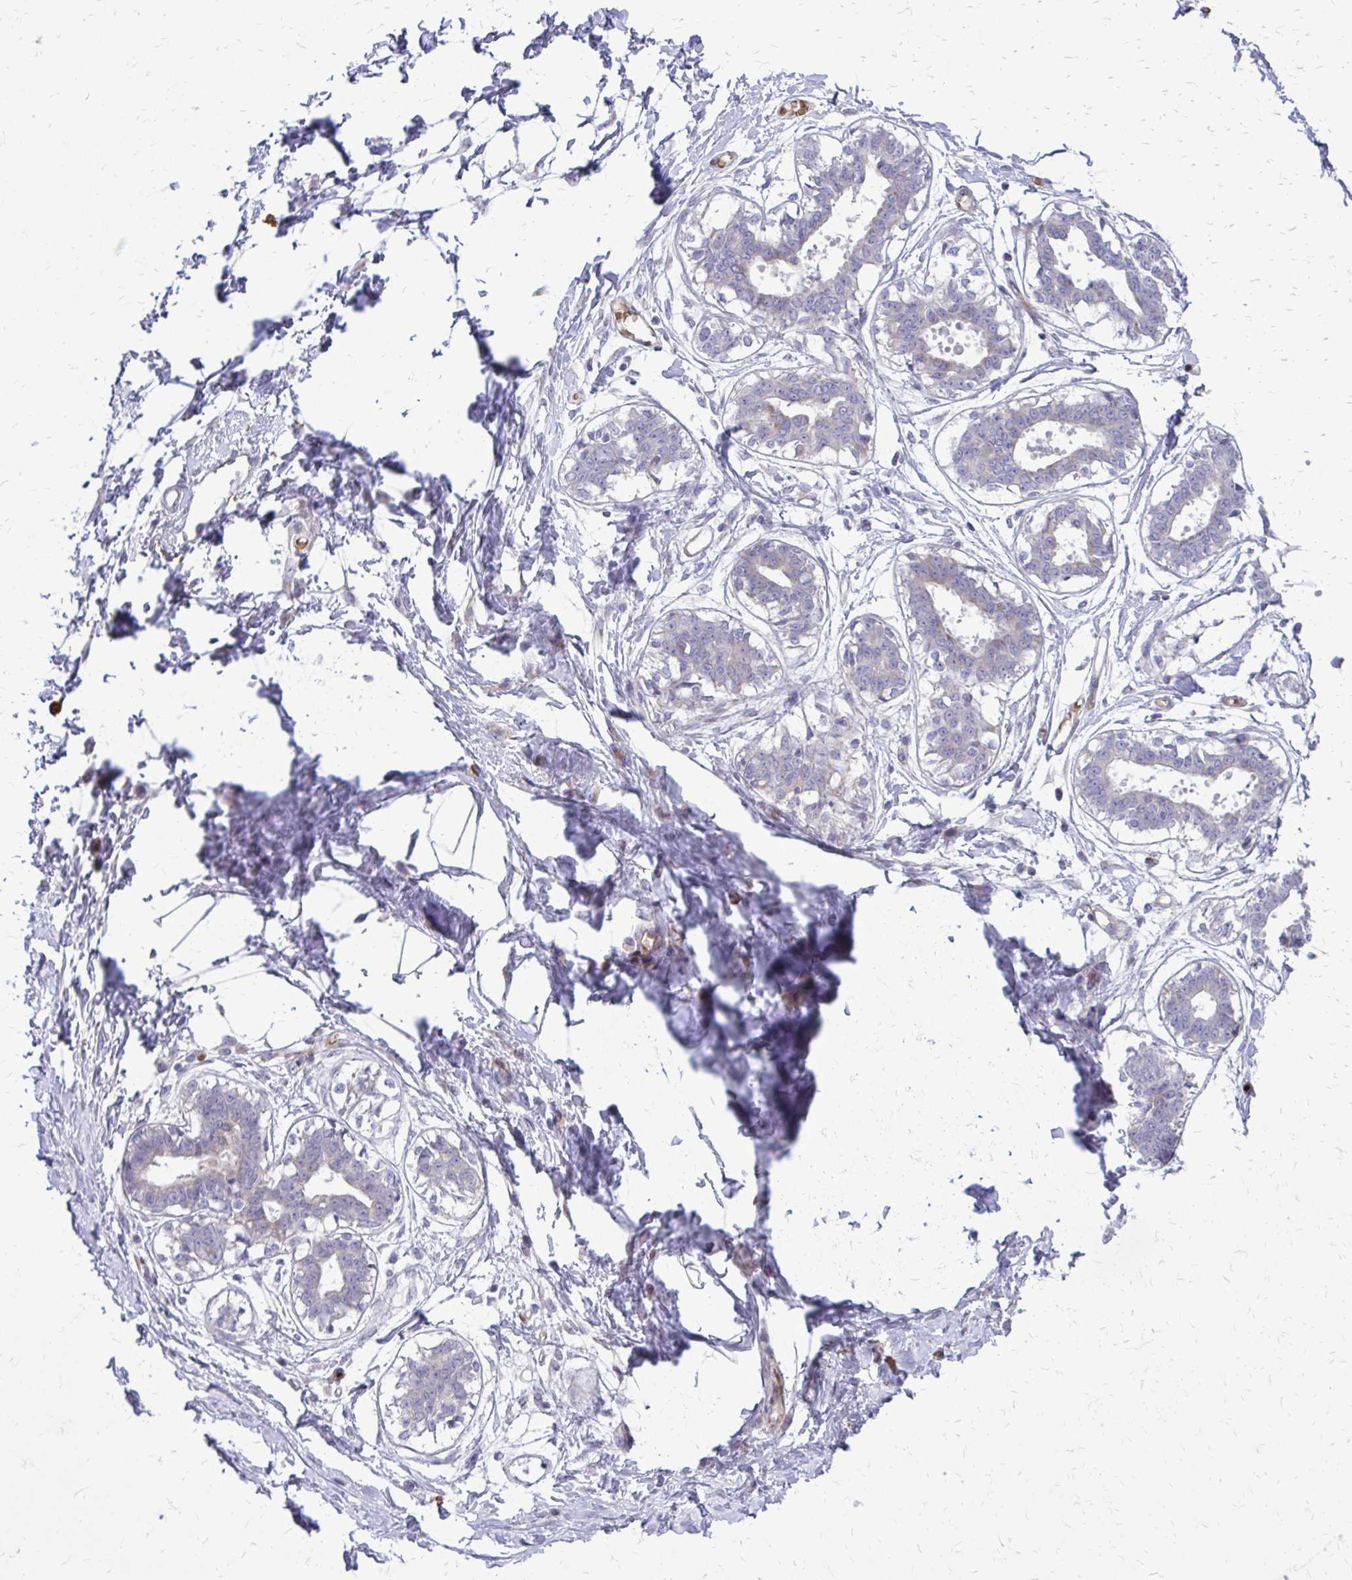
{"staining": {"intensity": "negative", "quantity": "none", "location": "none"}, "tissue": "breast", "cell_type": "Adipocytes", "image_type": "normal", "snomed": [{"axis": "morphology", "description": "Normal tissue, NOS"}, {"axis": "topography", "description": "Breast"}], "caption": "Protein analysis of normal breast exhibits no significant staining in adipocytes.", "gene": "FUNDC2", "patient": {"sex": "female", "age": 45}}